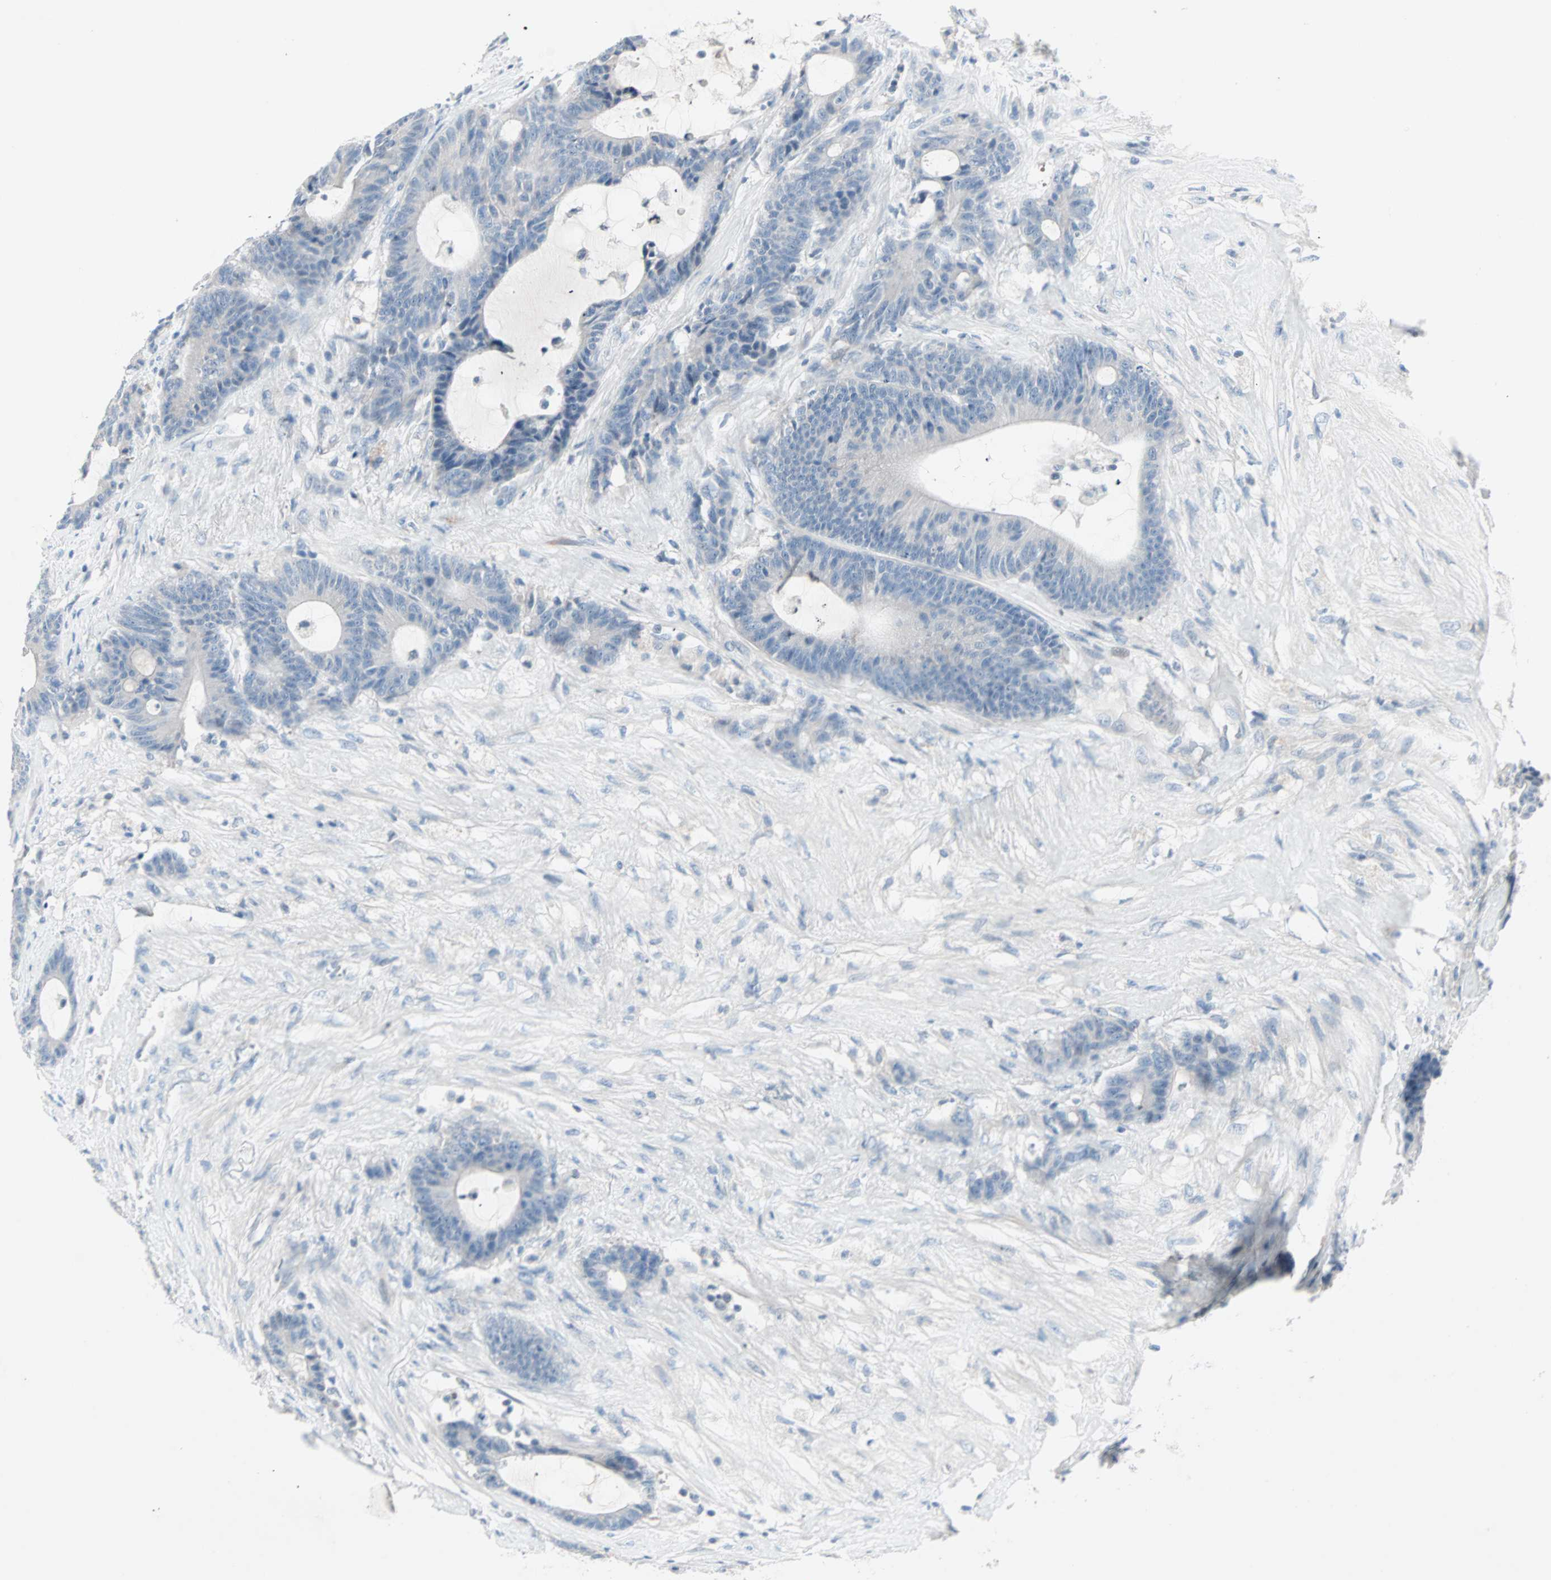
{"staining": {"intensity": "negative", "quantity": "none", "location": "none"}, "tissue": "colorectal cancer", "cell_type": "Tumor cells", "image_type": "cancer", "snomed": [{"axis": "morphology", "description": "Adenocarcinoma, NOS"}, {"axis": "topography", "description": "Colon"}], "caption": "This is an immunohistochemistry photomicrograph of human colorectal adenocarcinoma. There is no expression in tumor cells.", "gene": "NEFH", "patient": {"sex": "female", "age": 84}}